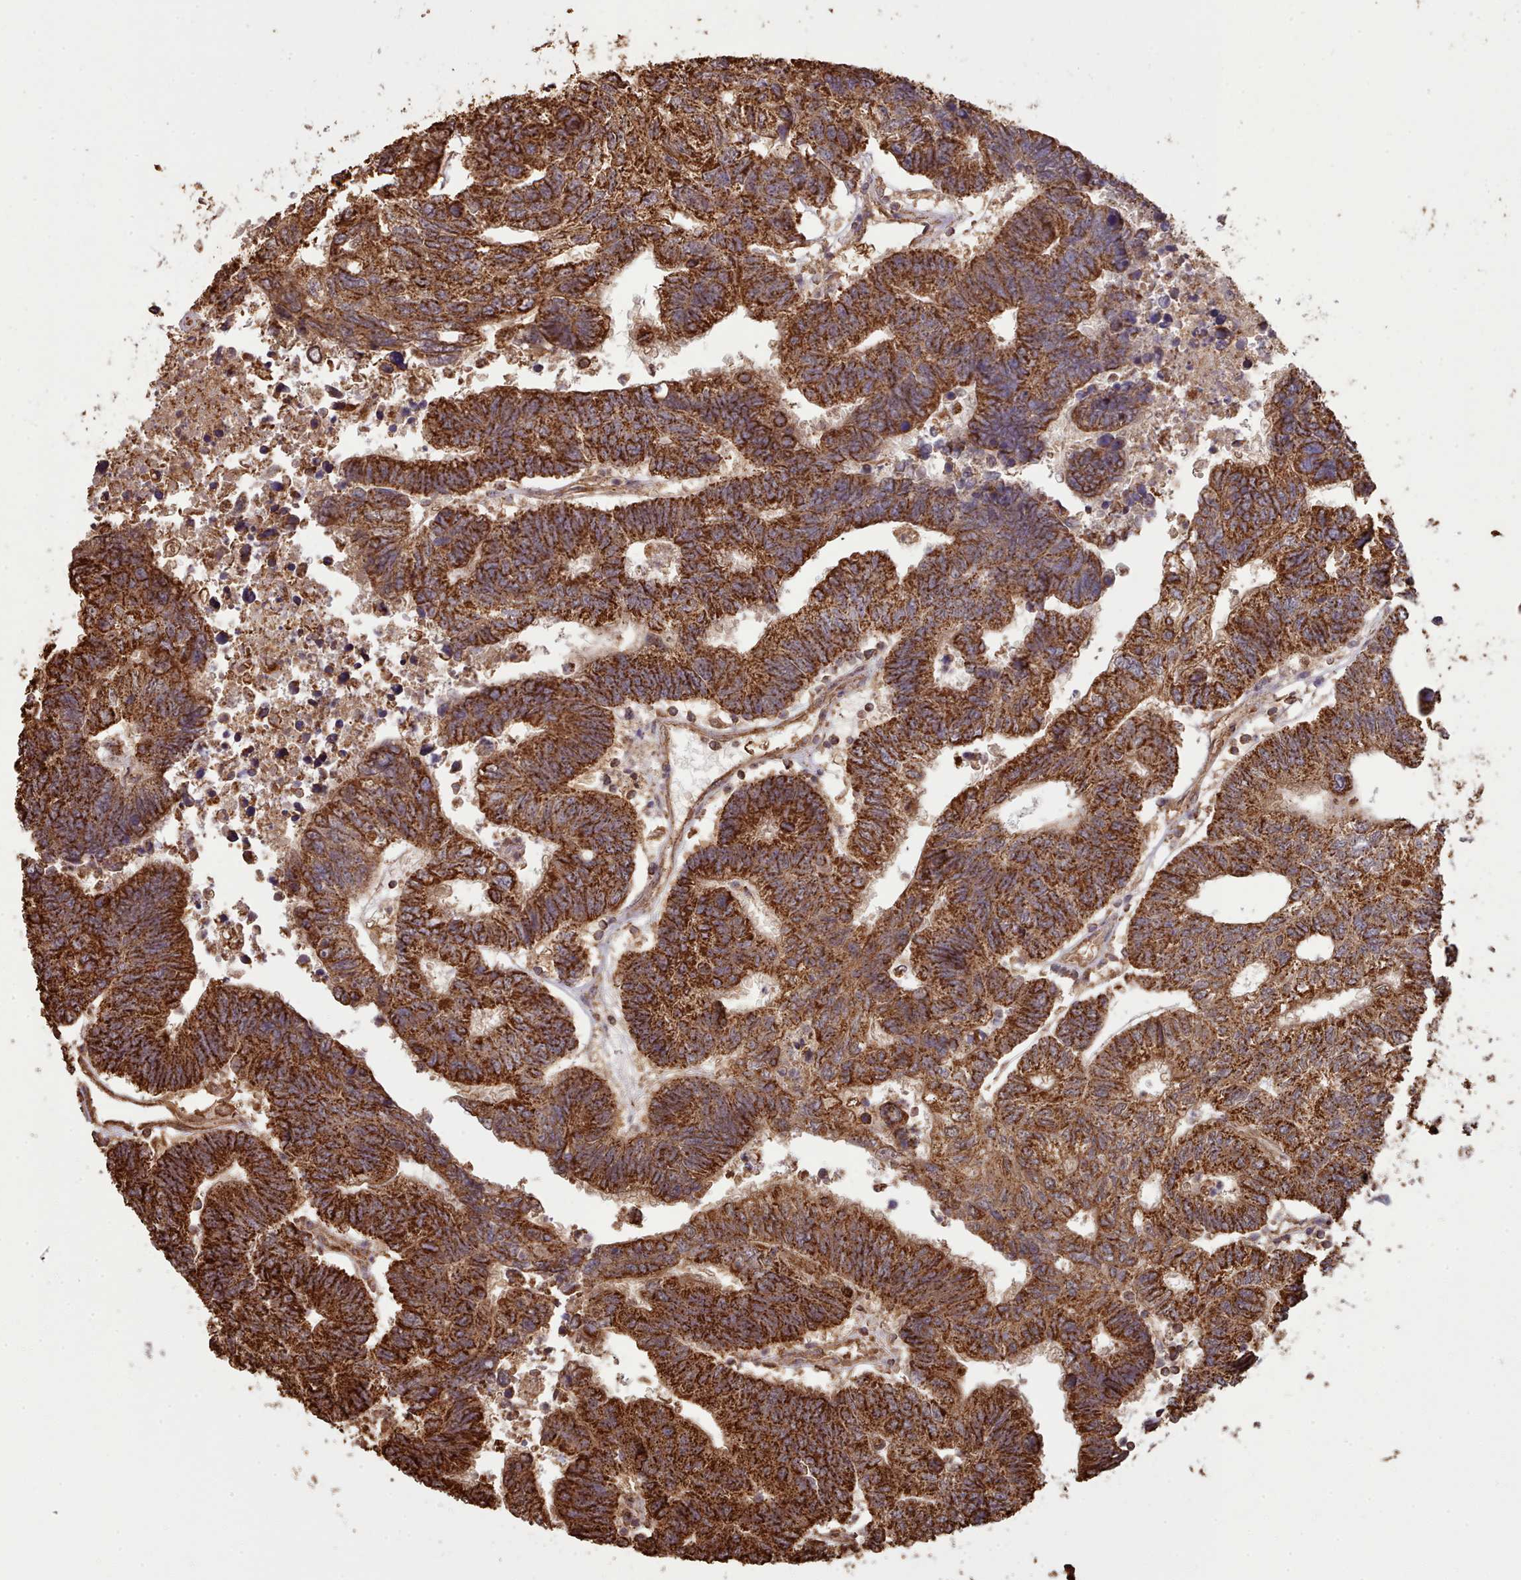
{"staining": {"intensity": "strong", "quantity": ">75%", "location": "cytoplasmic/membranous"}, "tissue": "colorectal cancer", "cell_type": "Tumor cells", "image_type": "cancer", "snomed": [{"axis": "morphology", "description": "Adenocarcinoma, NOS"}, {"axis": "topography", "description": "Colon"}], "caption": "Protein expression analysis of human colorectal cancer reveals strong cytoplasmic/membranous positivity in approximately >75% of tumor cells.", "gene": "METRN", "patient": {"sex": "female", "age": 48}}